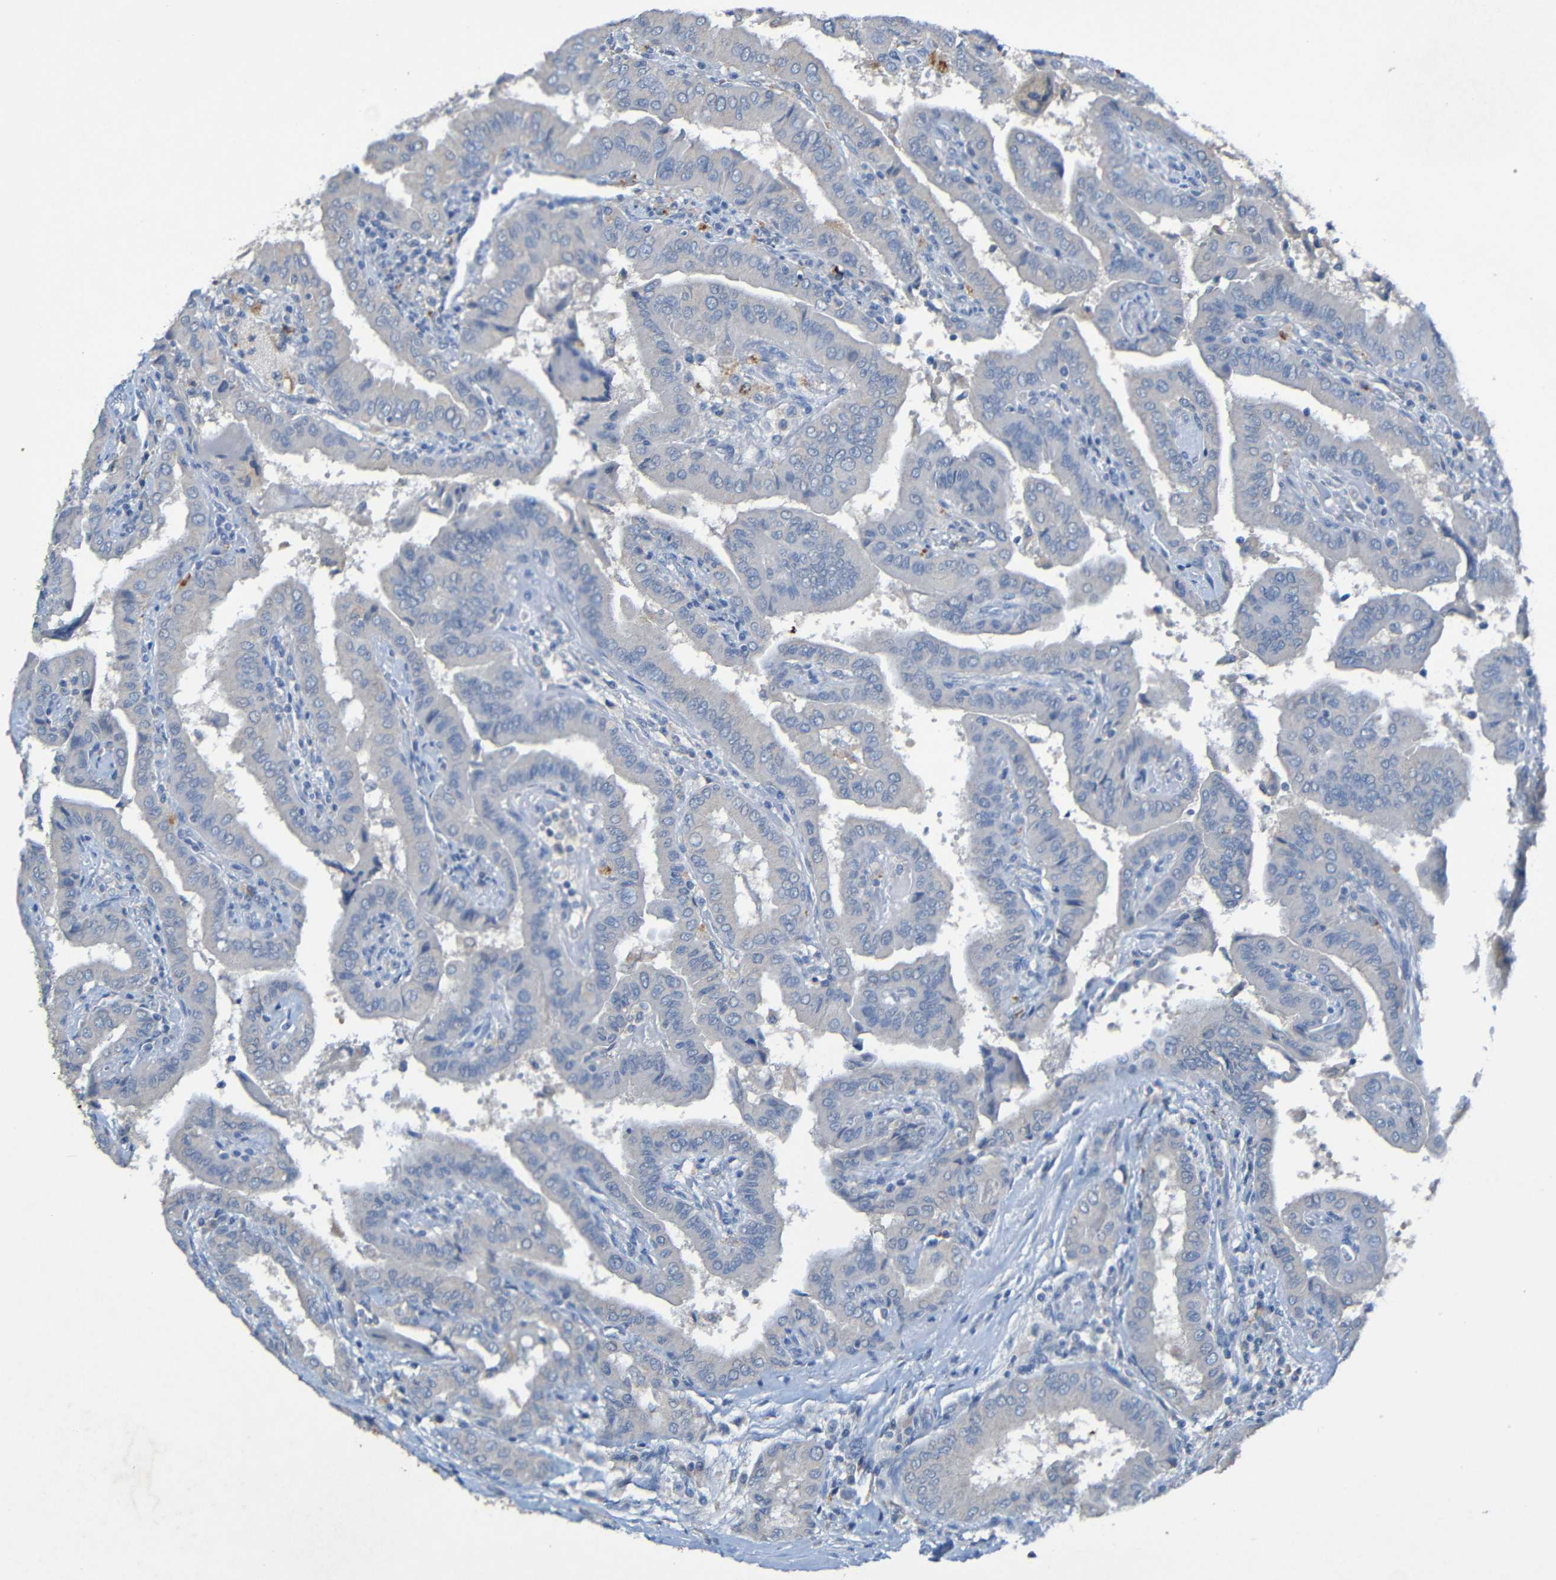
{"staining": {"intensity": "negative", "quantity": "none", "location": "none"}, "tissue": "thyroid cancer", "cell_type": "Tumor cells", "image_type": "cancer", "snomed": [{"axis": "morphology", "description": "Papillary adenocarcinoma, NOS"}, {"axis": "topography", "description": "Thyroid gland"}], "caption": "Human thyroid cancer stained for a protein using immunohistochemistry shows no staining in tumor cells.", "gene": "LRRC70", "patient": {"sex": "male", "age": 33}}